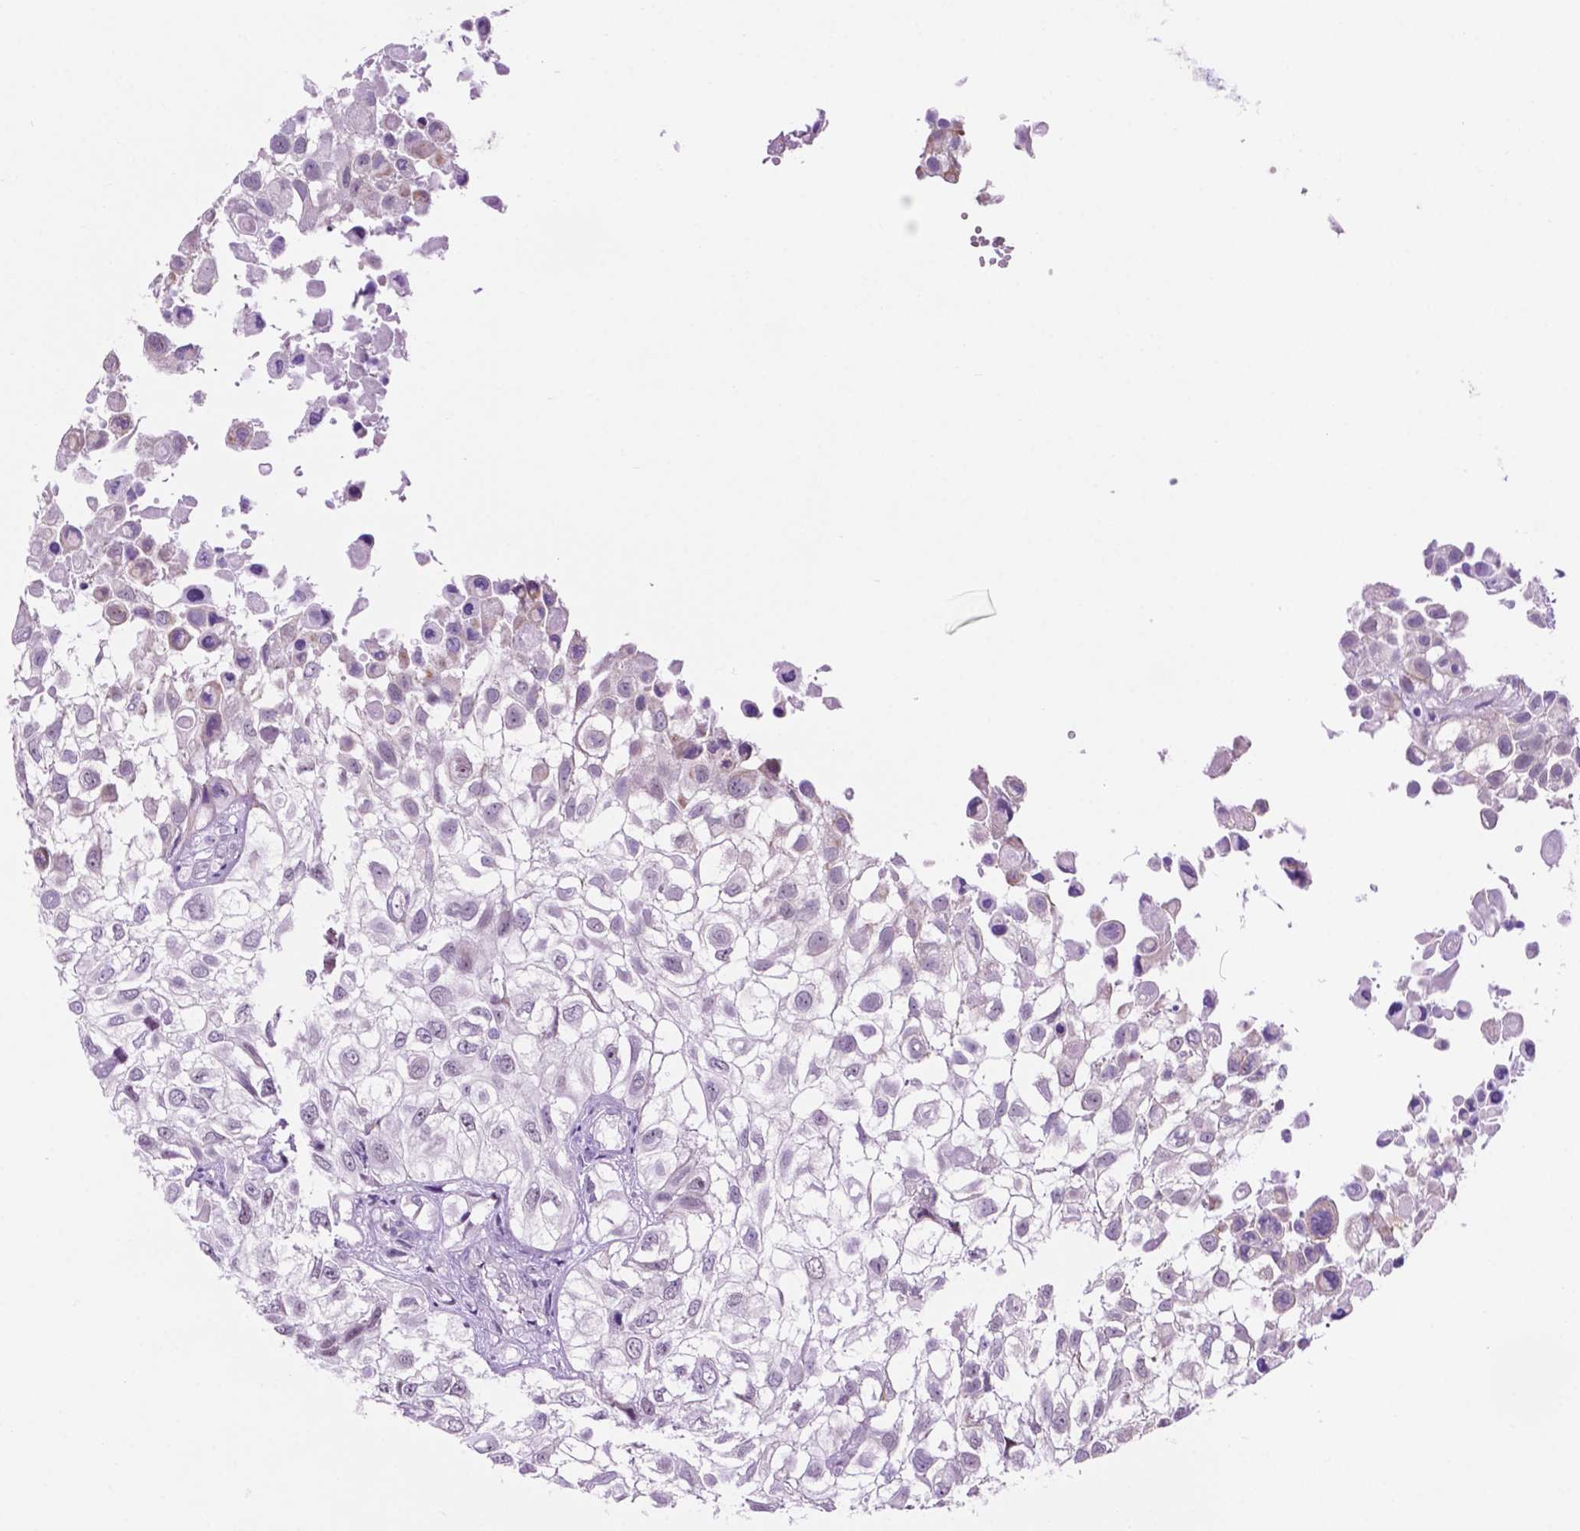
{"staining": {"intensity": "negative", "quantity": "none", "location": "none"}, "tissue": "urothelial cancer", "cell_type": "Tumor cells", "image_type": "cancer", "snomed": [{"axis": "morphology", "description": "Urothelial carcinoma, High grade"}, {"axis": "topography", "description": "Urinary bladder"}], "caption": "This is a histopathology image of immunohistochemistry (IHC) staining of urothelial cancer, which shows no staining in tumor cells.", "gene": "ACY3", "patient": {"sex": "male", "age": 56}}